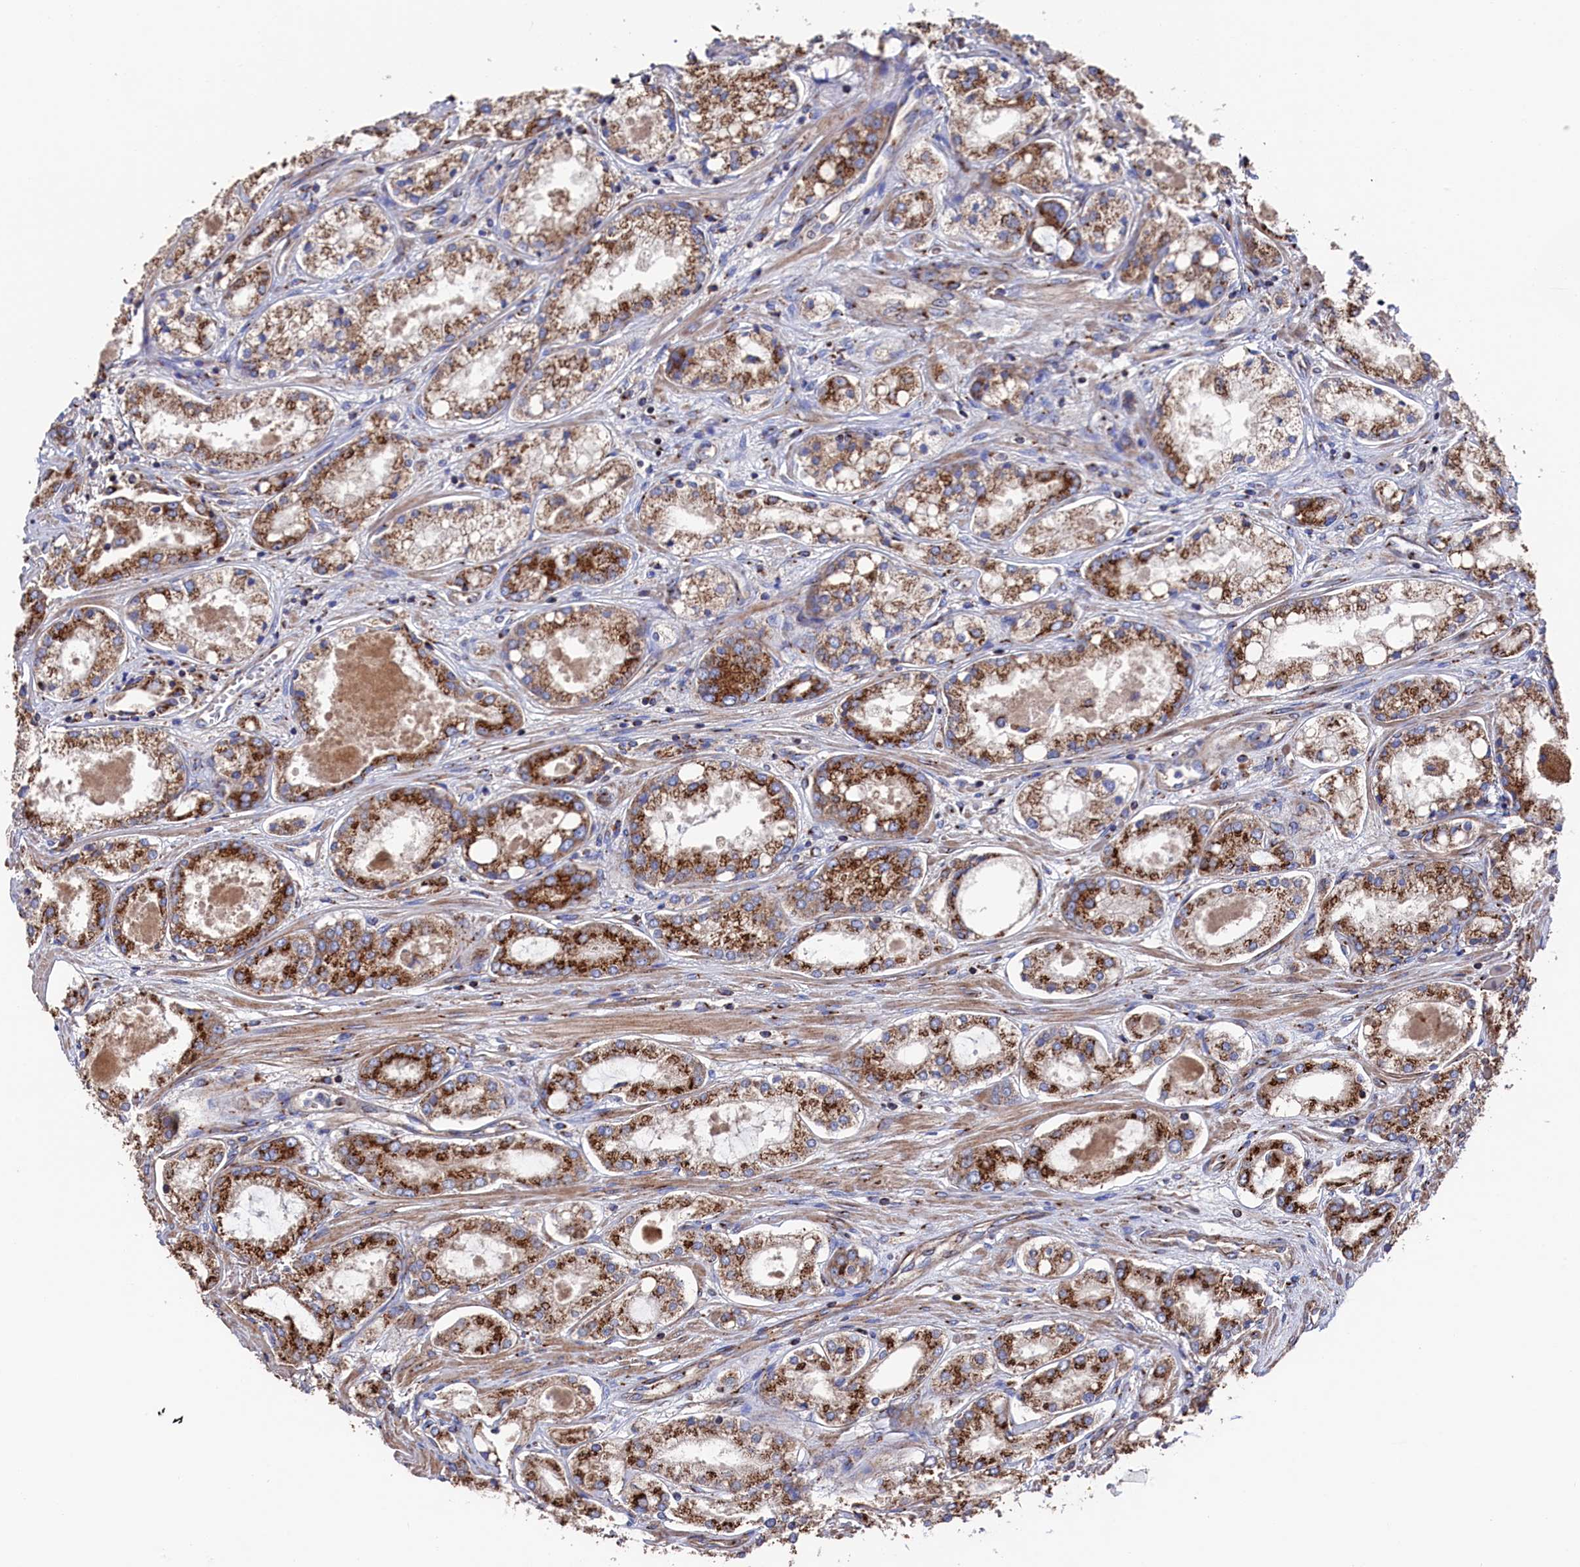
{"staining": {"intensity": "strong", "quantity": ">75%", "location": "cytoplasmic/membranous"}, "tissue": "prostate cancer", "cell_type": "Tumor cells", "image_type": "cancer", "snomed": [{"axis": "morphology", "description": "Adenocarcinoma, Low grade"}, {"axis": "topography", "description": "Prostate"}], "caption": "Immunohistochemistry (IHC) (DAB (3,3'-diaminobenzidine)) staining of prostate adenocarcinoma (low-grade) reveals strong cytoplasmic/membranous protein expression in about >75% of tumor cells. The protein is stained brown, and the nuclei are stained in blue (DAB (3,3'-diaminobenzidine) IHC with brightfield microscopy, high magnification).", "gene": "PRRC1", "patient": {"sex": "male", "age": 68}}